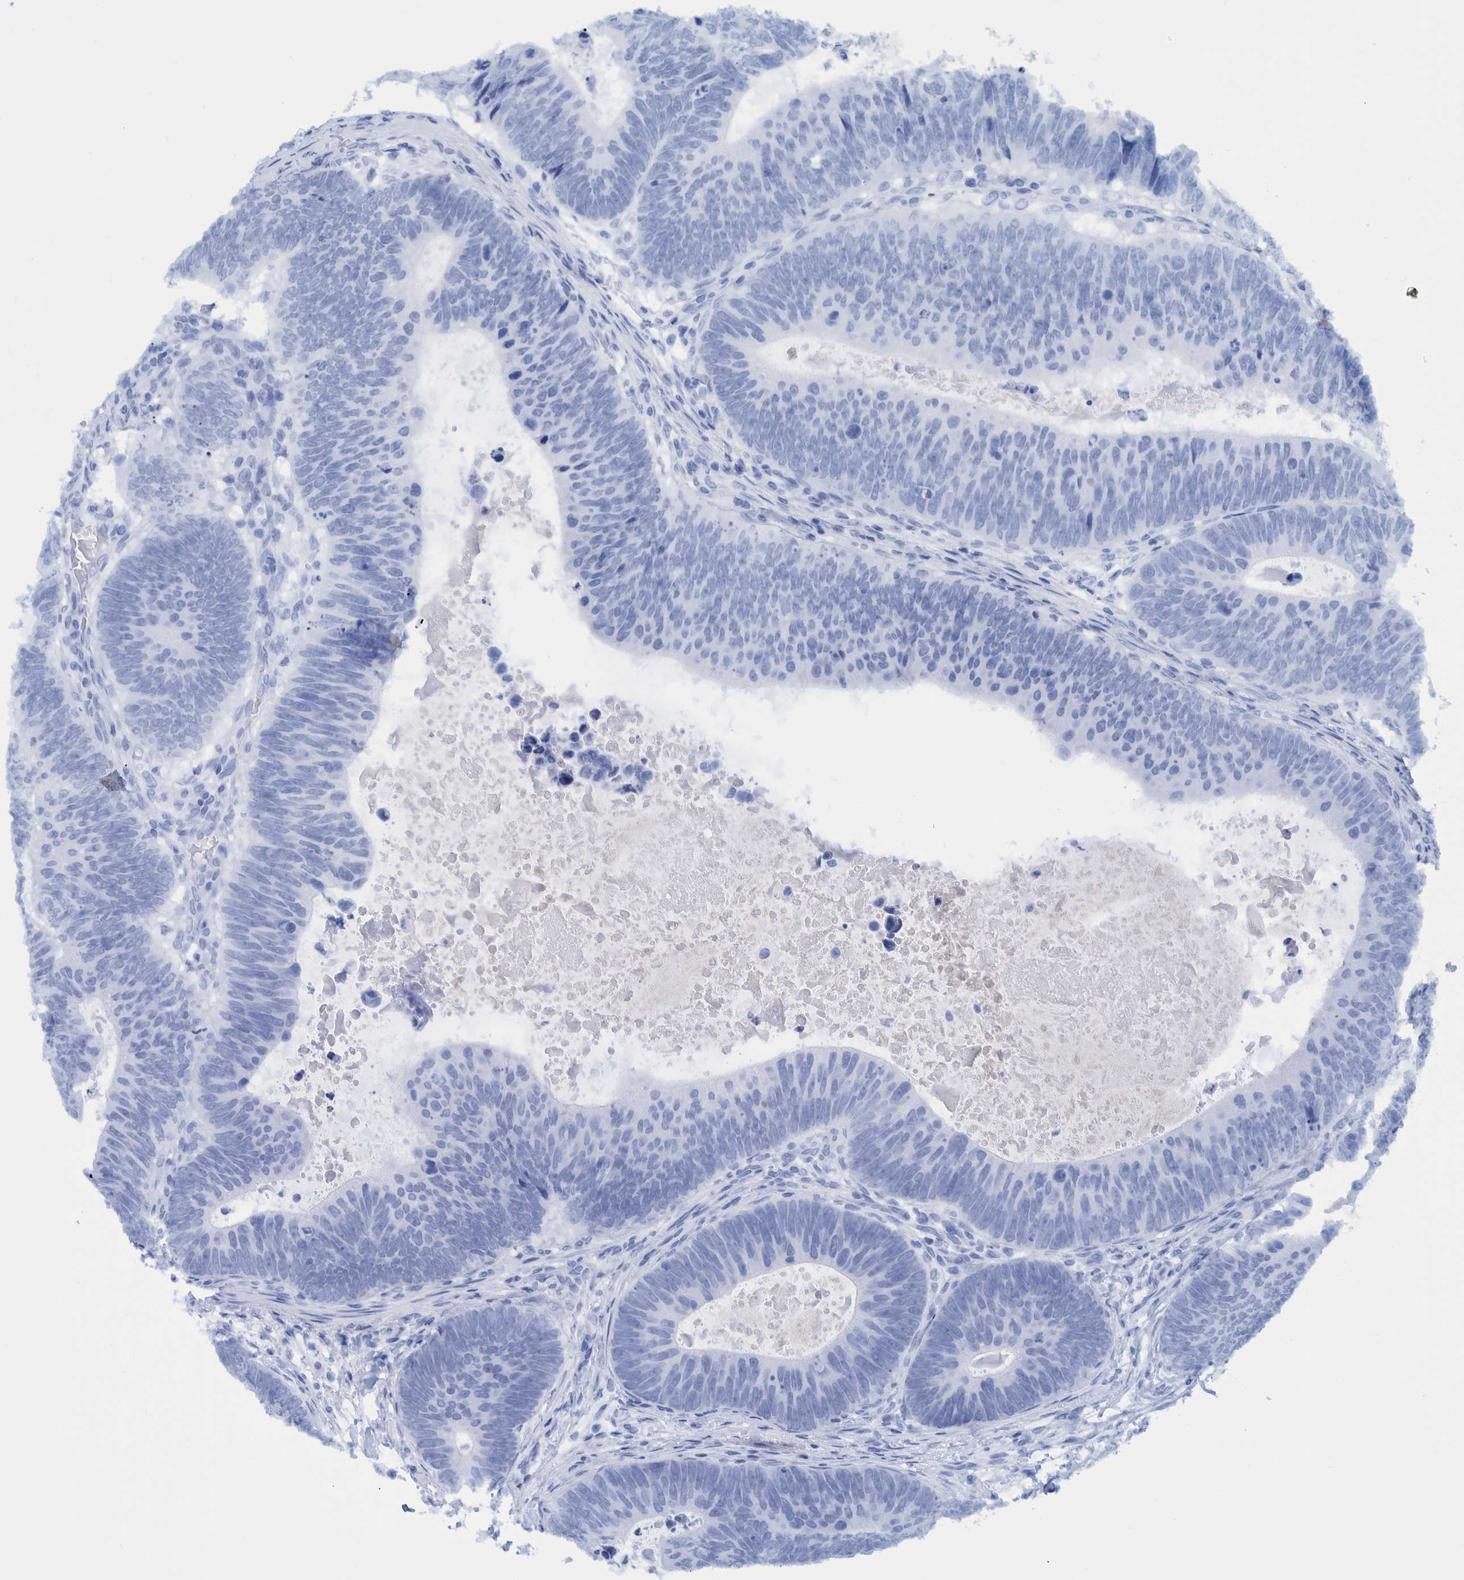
{"staining": {"intensity": "negative", "quantity": "none", "location": "none"}, "tissue": "colorectal cancer", "cell_type": "Tumor cells", "image_type": "cancer", "snomed": [{"axis": "morphology", "description": "Adenocarcinoma, NOS"}, {"axis": "topography", "description": "Colon"}], "caption": "High power microscopy photomicrograph of an immunohistochemistry micrograph of colorectal cancer (adenocarcinoma), revealing no significant positivity in tumor cells. The staining is performed using DAB brown chromogen with nuclei counter-stained in using hematoxylin.", "gene": "BZW2", "patient": {"sex": "male", "age": 56}}